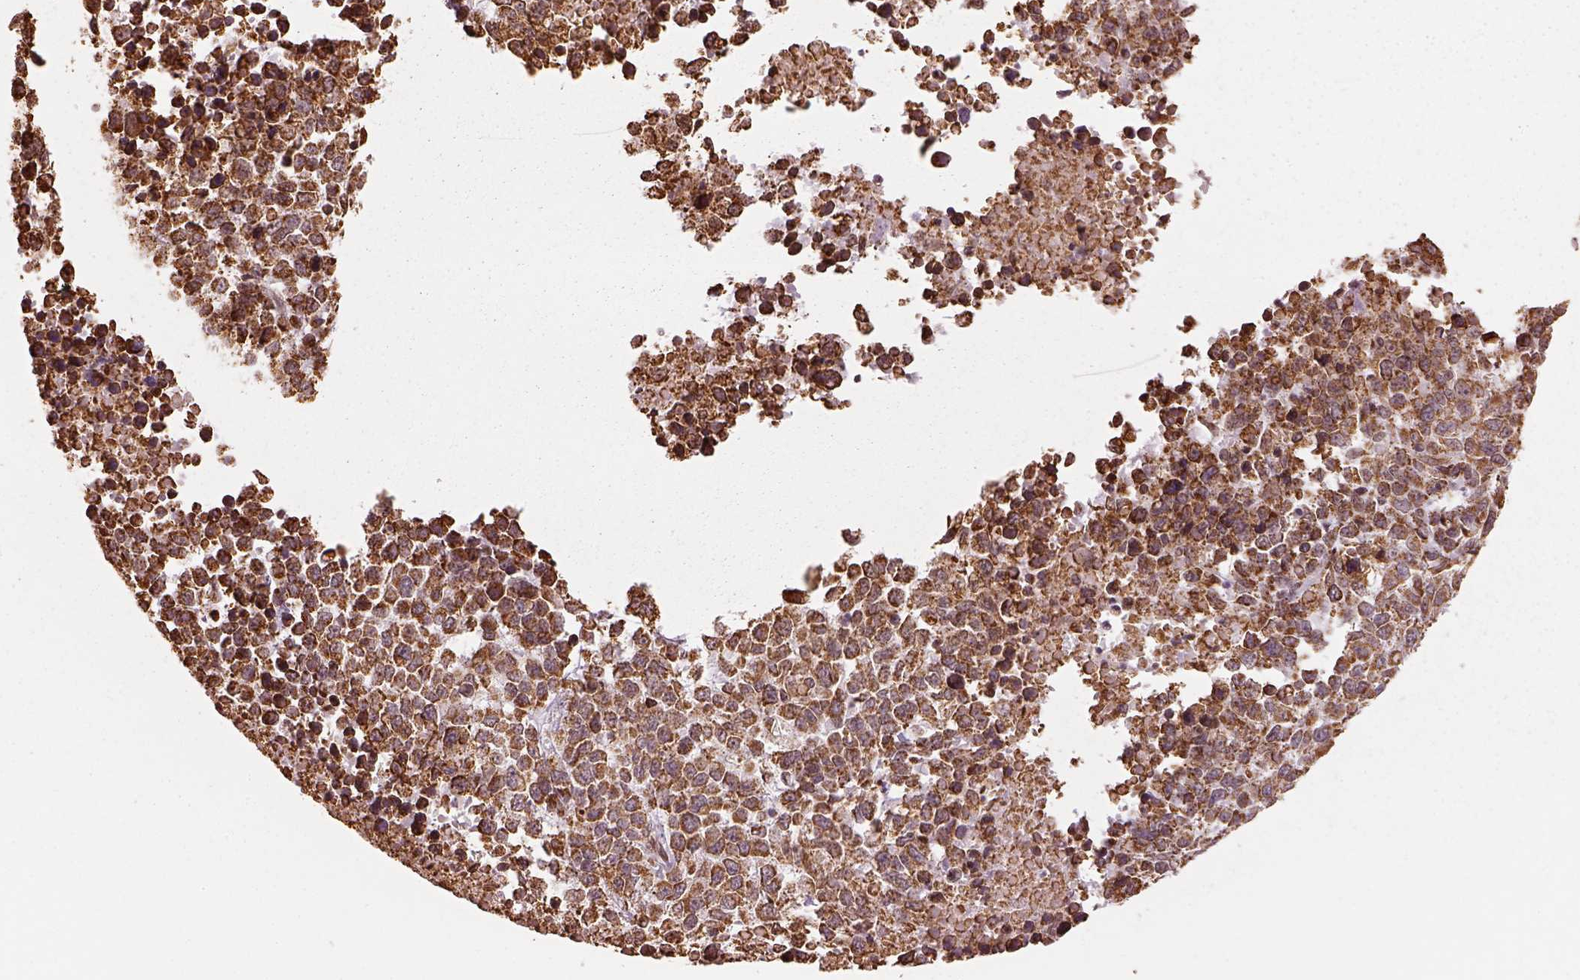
{"staining": {"intensity": "moderate", "quantity": ">75%", "location": "cytoplasmic/membranous"}, "tissue": "melanoma", "cell_type": "Tumor cells", "image_type": "cancer", "snomed": [{"axis": "morphology", "description": "Malignant melanoma, Metastatic site"}, {"axis": "topography", "description": "Skin"}], "caption": "High-magnification brightfield microscopy of malignant melanoma (metastatic site) stained with DAB (brown) and counterstained with hematoxylin (blue). tumor cells exhibit moderate cytoplasmic/membranous expression is appreciated in about>75% of cells.", "gene": "ACOT2", "patient": {"sex": "male", "age": 84}}